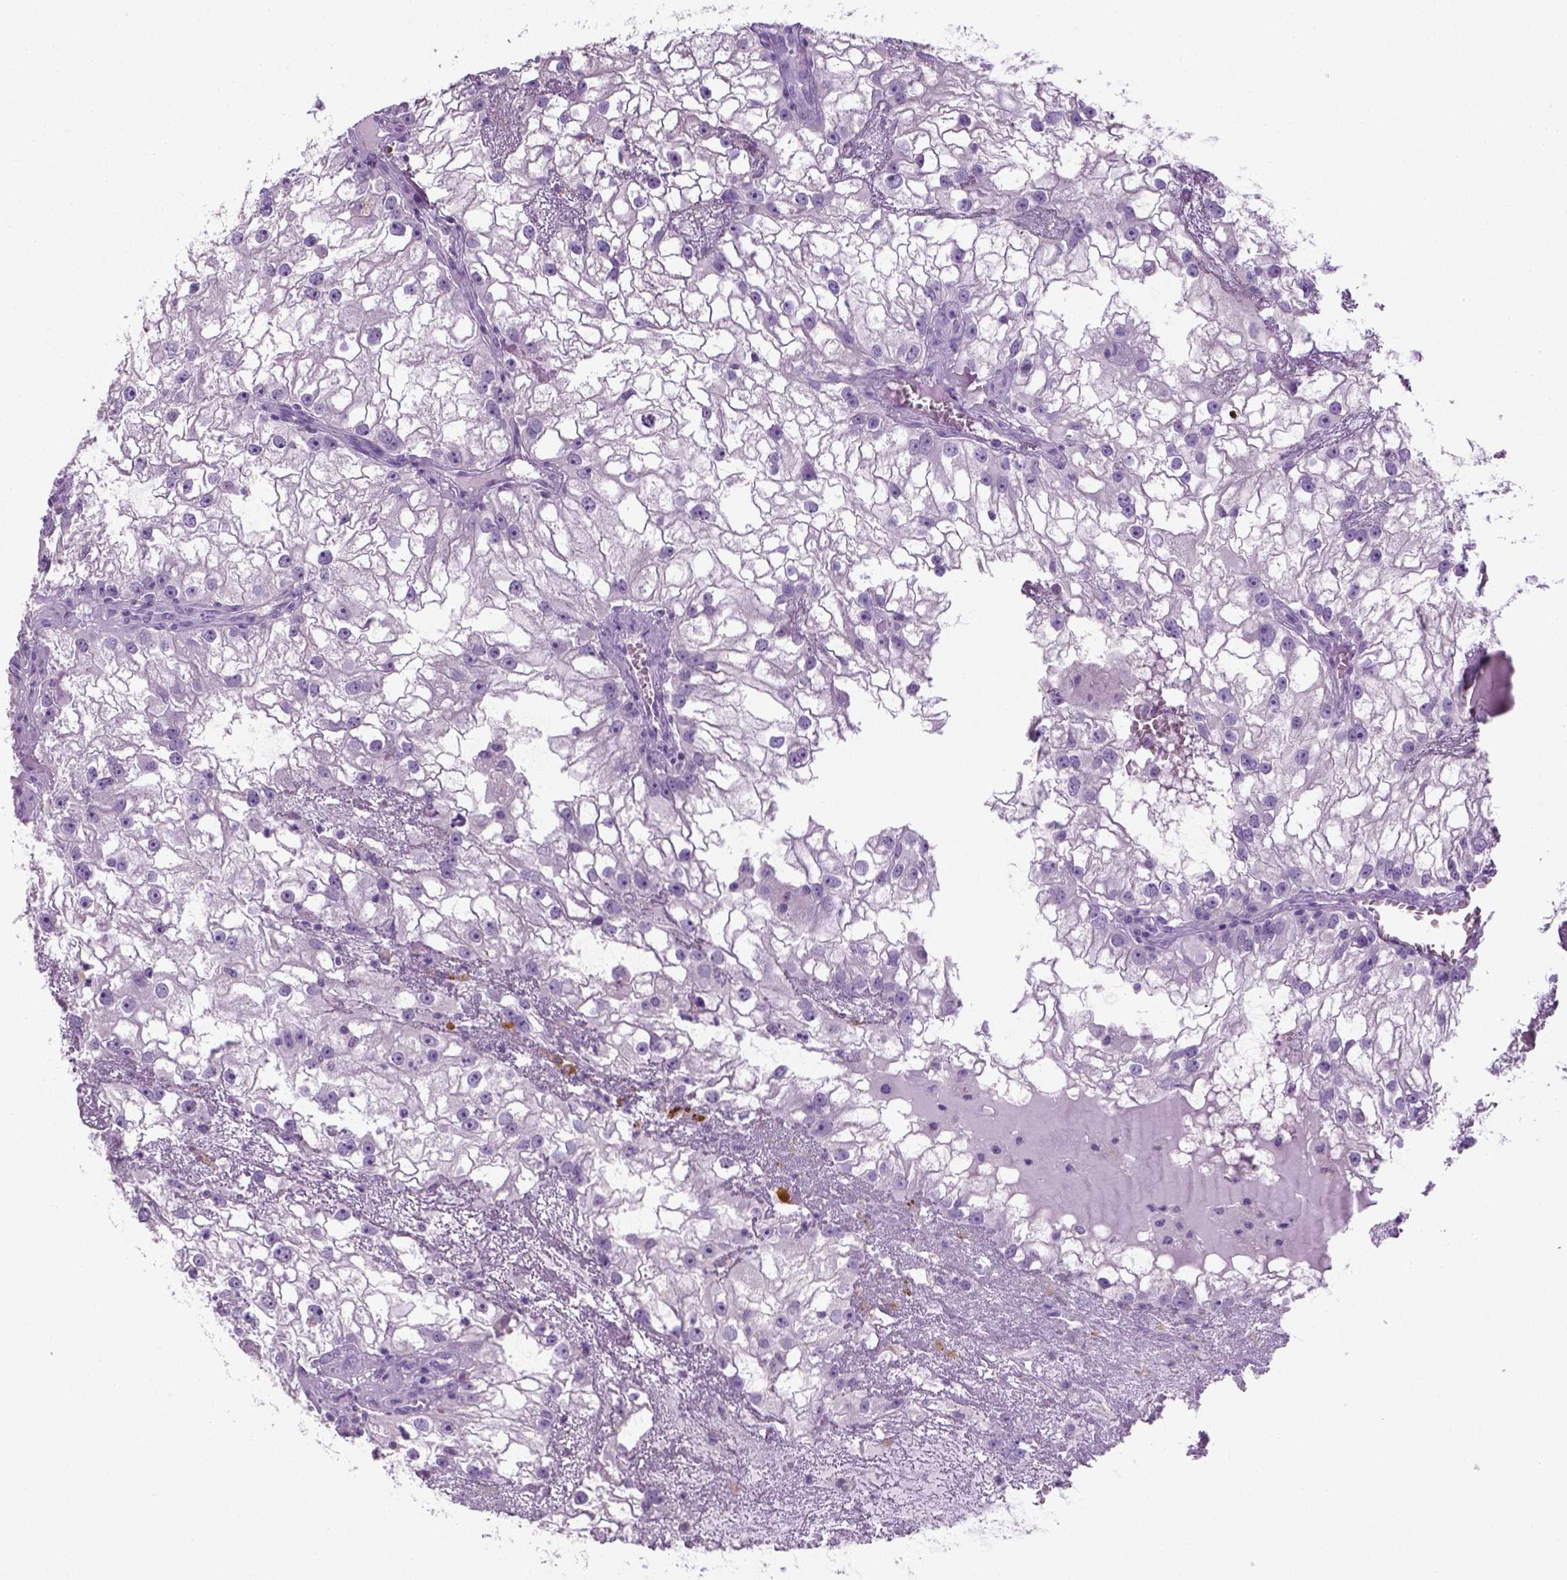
{"staining": {"intensity": "negative", "quantity": "none", "location": "none"}, "tissue": "renal cancer", "cell_type": "Tumor cells", "image_type": "cancer", "snomed": [{"axis": "morphology", "description": "Adenocarcinoma, NOS"}, {"axis": "topography", "description": "Kidney"}], "caption": "Immunohistochemical staining of renal cancer (adenocarcinoma) demonstrates no significant positivity in tumor cells.", "gene": "KRT71", "patient": {"sex": "male", "age": 59}}